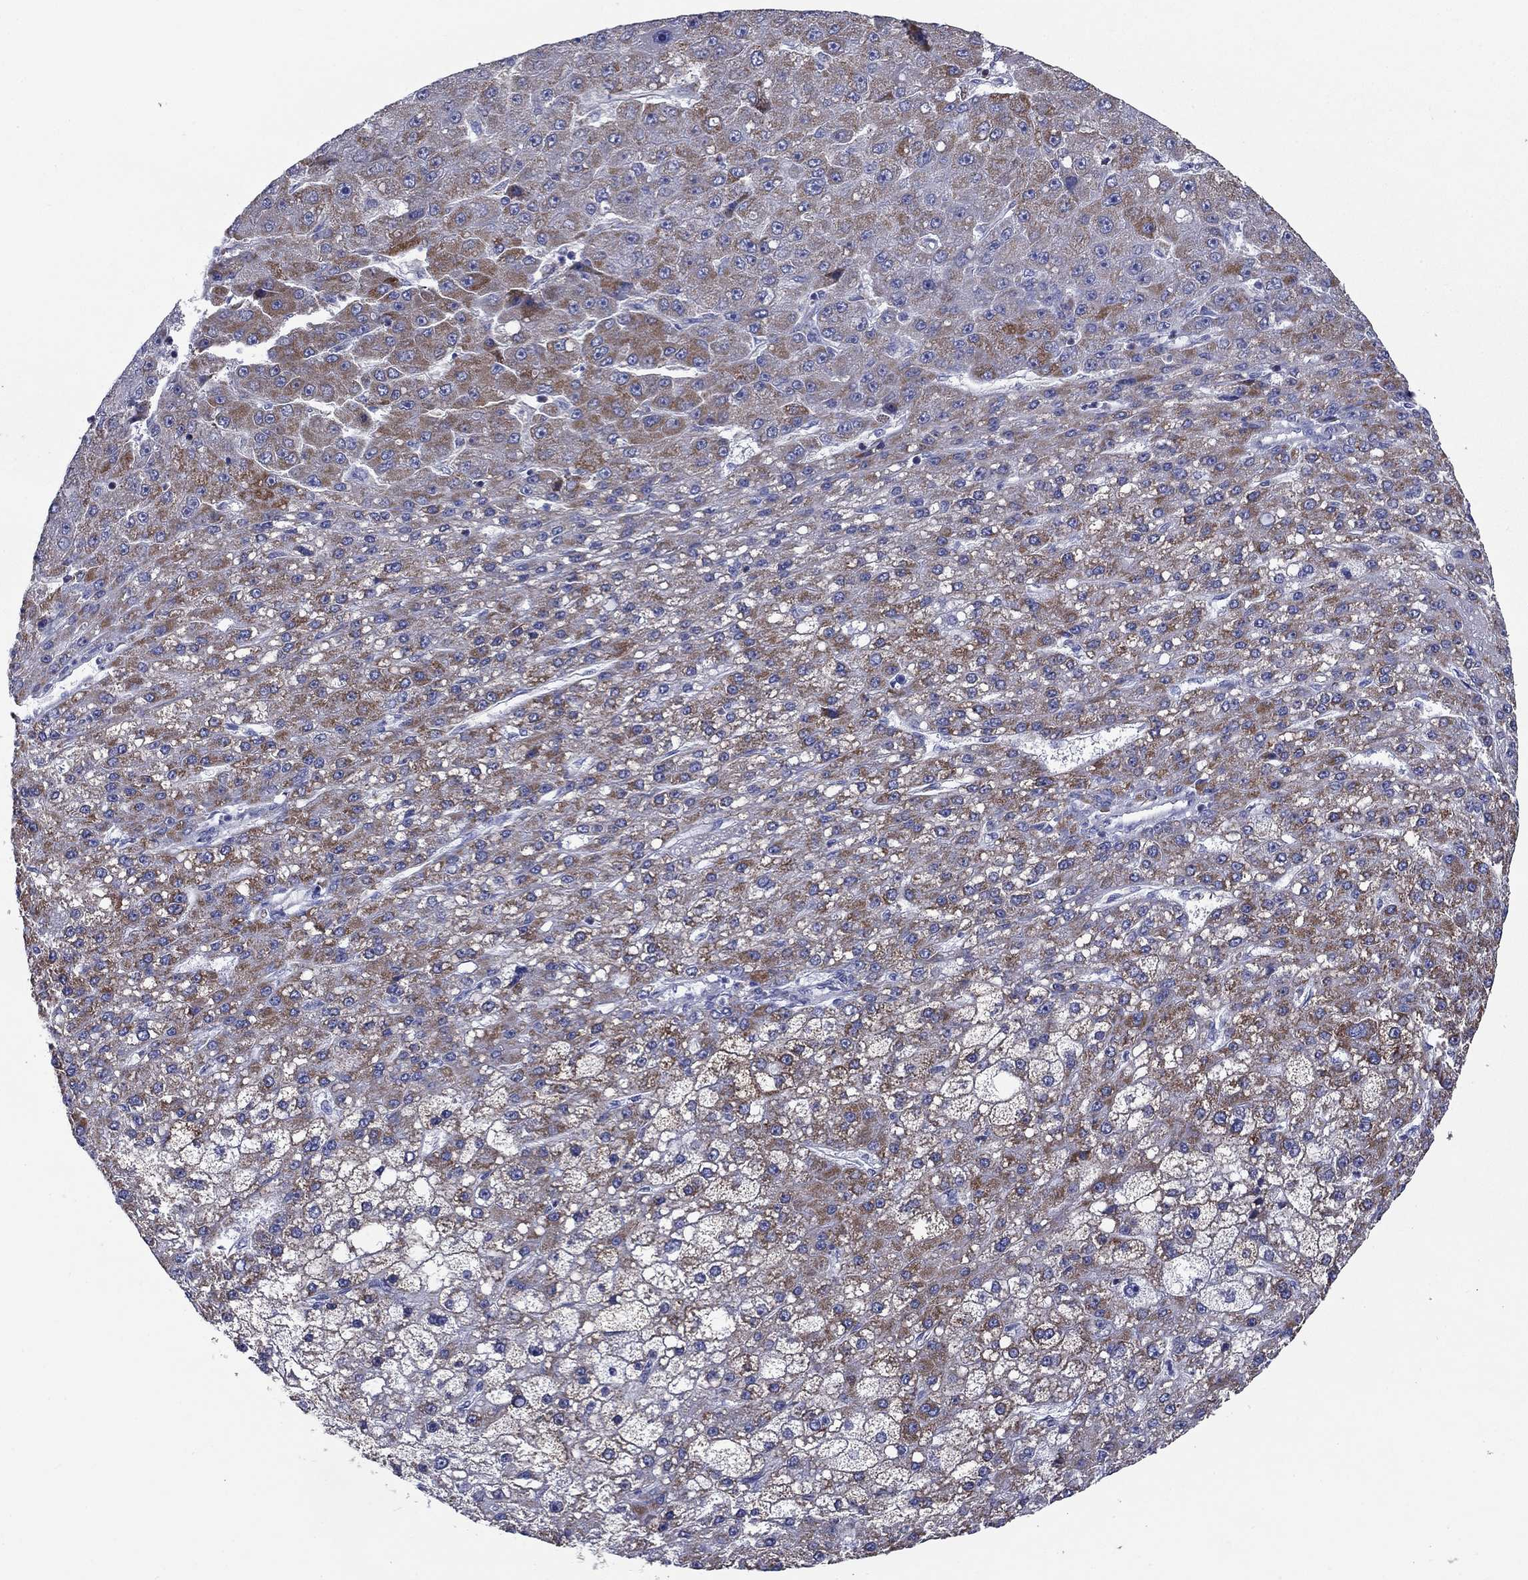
{"staining": {"intensity": "moderate", "quantity": "25%-75%", "location": "cytoplasmic/membranous"}, "tissue": "liver cancer", "cell_type": "Tumor cells", "image_type": "cancer", "snomed": [{"axis": "morphology", "description": "Carcinoma, Hepatocellular, NOS"}, {"axis": "topography", "description": "Liver"}], "caption": "IHC histopathology image of liver cancer stained for a protein (brown), which exhibits medium levels of moderate cytoplasmic/membranous positivity in about 25%-75% of tumor cells.", "gene": "NDUFA4L2", "patient": {"sex": "male", "age": 67}}